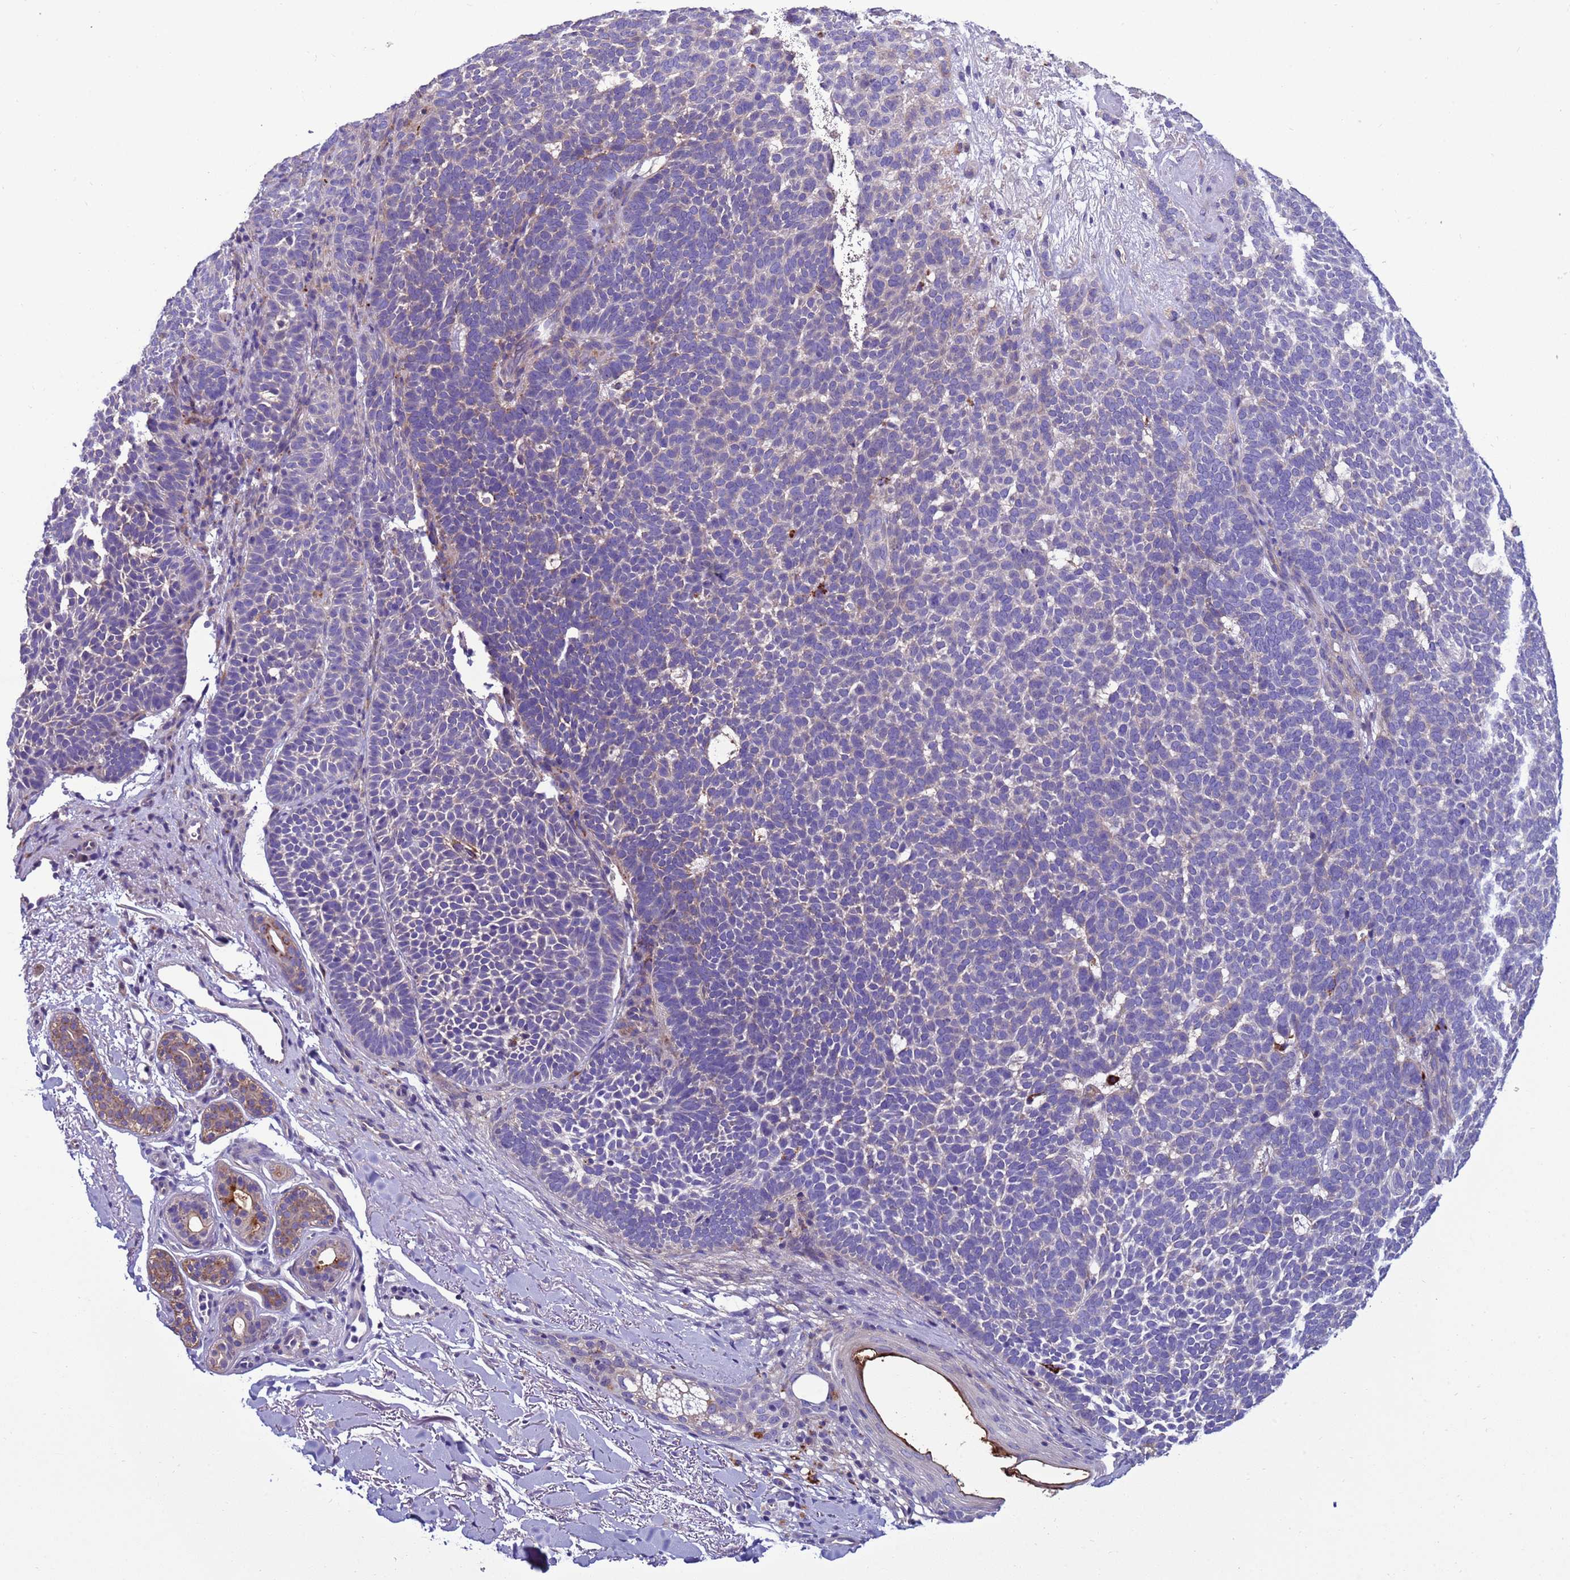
{"staining": {"intensity": "negative", "quantity": "none", "location": "none"}, "tissue": "skin cancer", "cell_type": "Tumor cells", "image_type": "cancer", "snomed": [{"axis": "morphology", "description": "Basal cell carcinoma"}, {"axis": "topography", "description": "Skin"}], "caption": "DAB (3,3'-diaminobenzidine) immunohistochemical staining of human skin cancer (basal cell carcinoma) reveals no significant positivity in tumor cells.", "gene": "NAT2", "patient": {"sex": "female", "age": 77}}